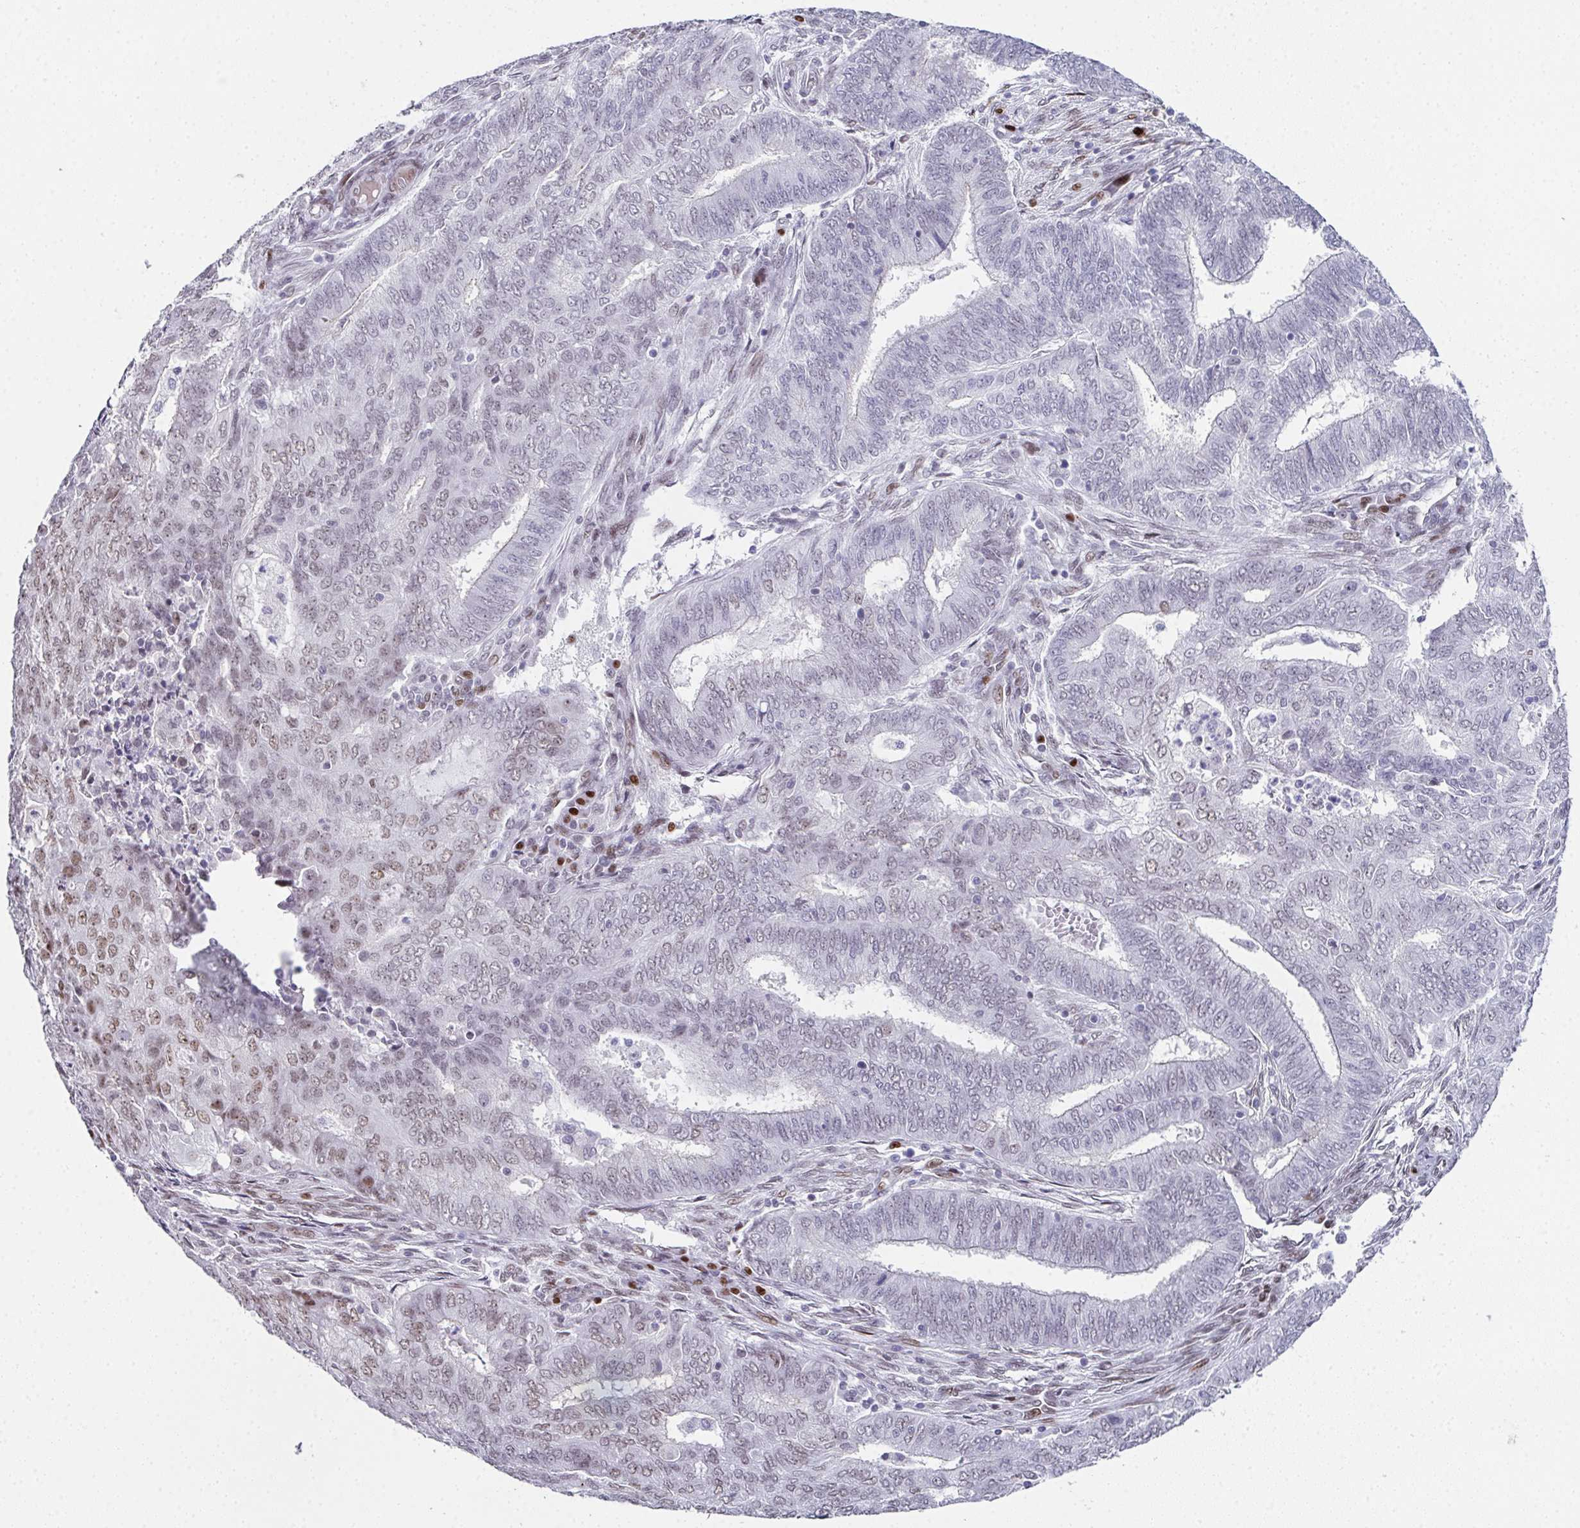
{"staining": {"intensity": "weak", "quantity": "<25%", "location": "nuclear"}, "tissue": "endometrial cancer", "cell_type": "Tumor cells", "image_type": "cancer", "snomed": [{"axis": "morphology", "description": "Adenocarcinoma, NOS"}, {"axis": "topography", "description": "Endometrium"}], "caption": "Endometrial cancer (adenocarcinoma) was stained to show a protein in brown. There is no significant positivity in tumor cells.", "gene": "RB1", "patient": {"sex": "female", "age": 62}}